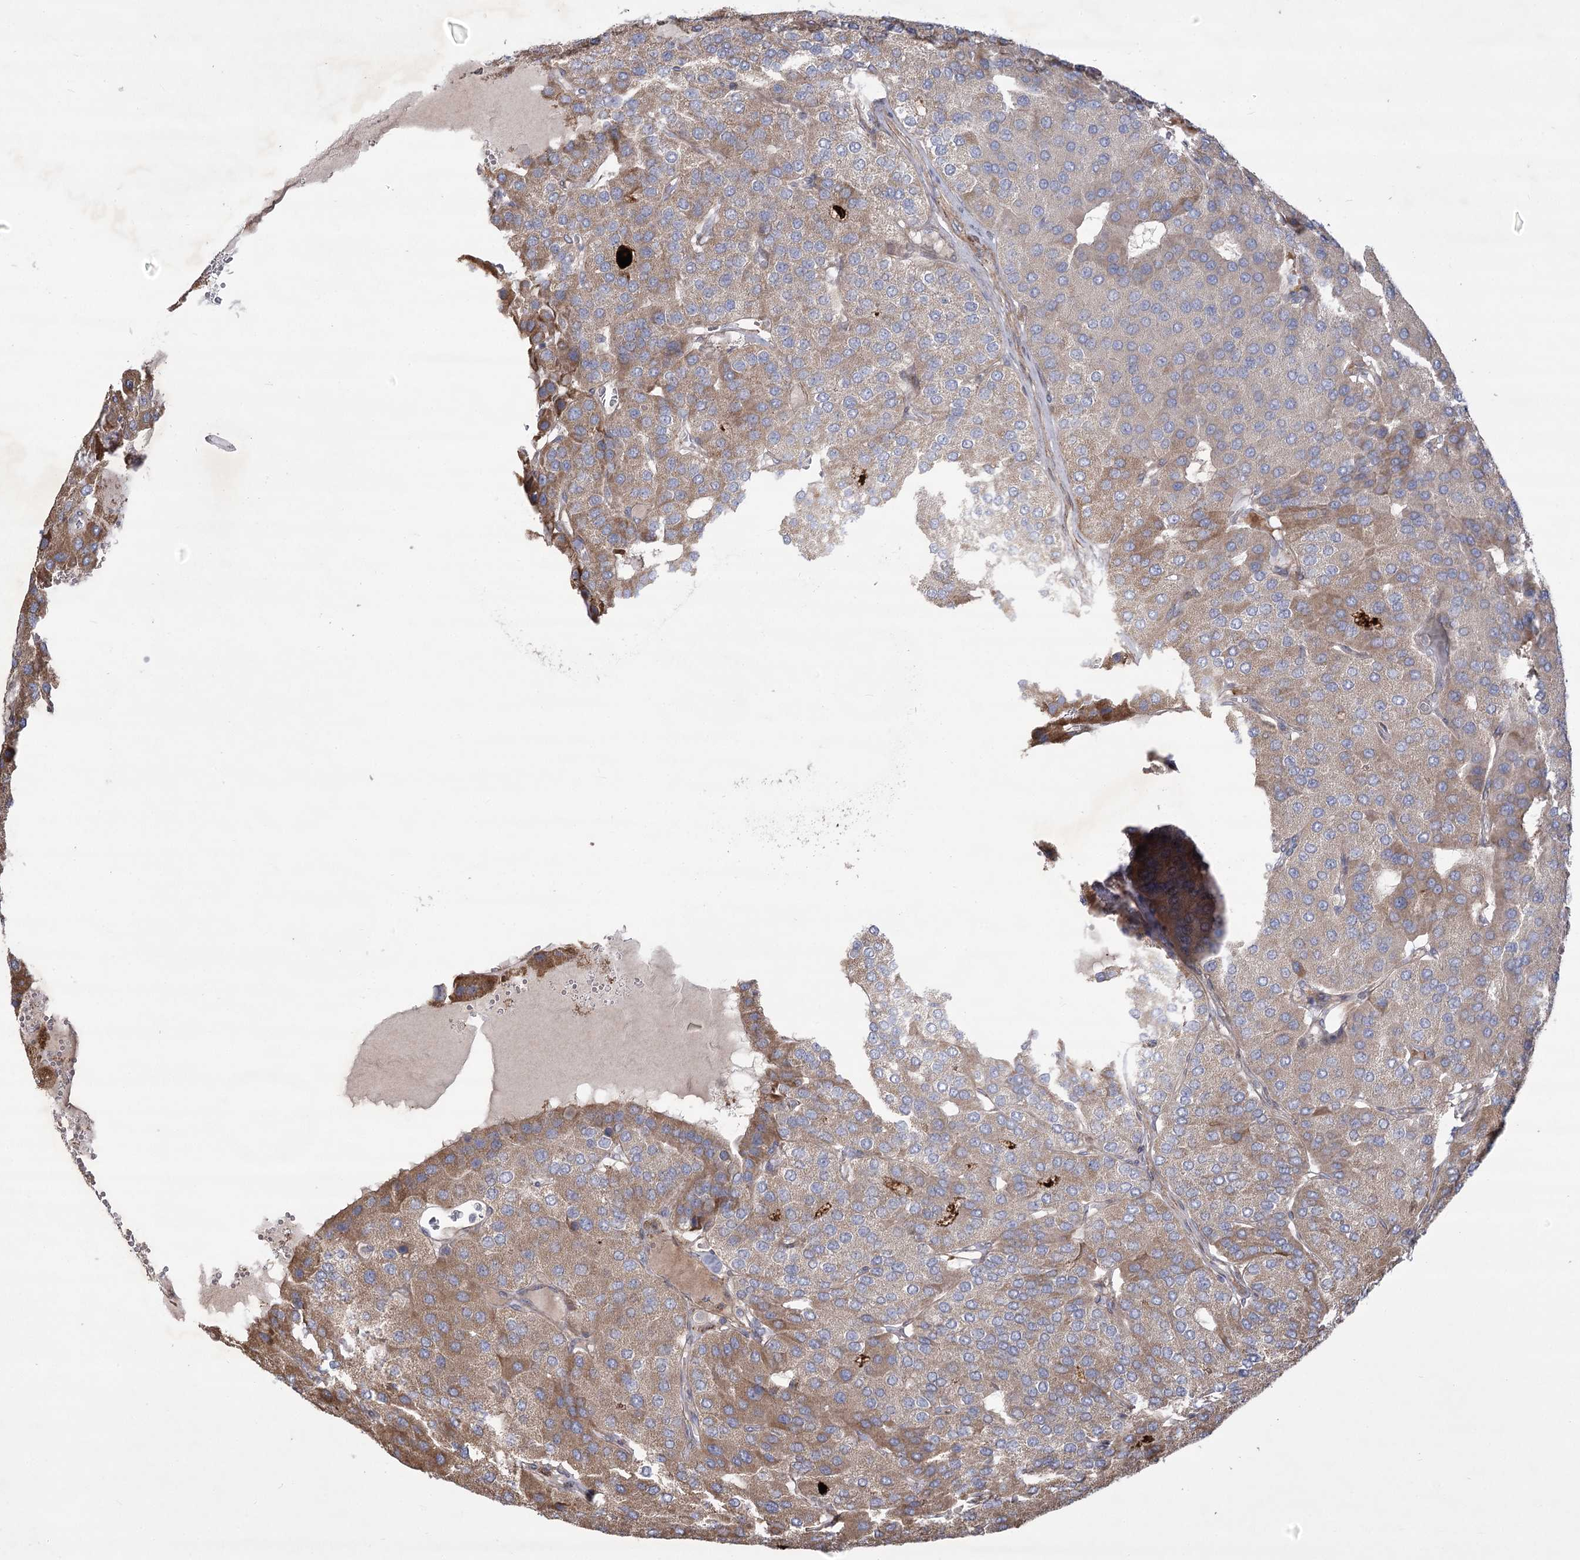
{"staining": {"intensity": "moderate", "quantity": "25%-75%", "location": "cytoplasmic/membranous"}, "tissue": "parathyroid gland", "cell_type": "Glandular cells", "image_type": "normal", "snomed": [{"axis": "morphology", "description": "Normal tissue, NOS"}, {"axis": "morphology", "description": "Adenoma, NOS"}, {"axis": "topography", "description": "Parathyroid gland"}], "caption": "Protein staining of benign parathyroid gland demonstrates moderate cytoplasmic/membranous positivity in about 25%-75% of glandular cells. (brown staining indicates protein expression, while blue staining denotes nuclei).", "gene": "RNF24", "patient": {"sex": "female", "age": 86}}